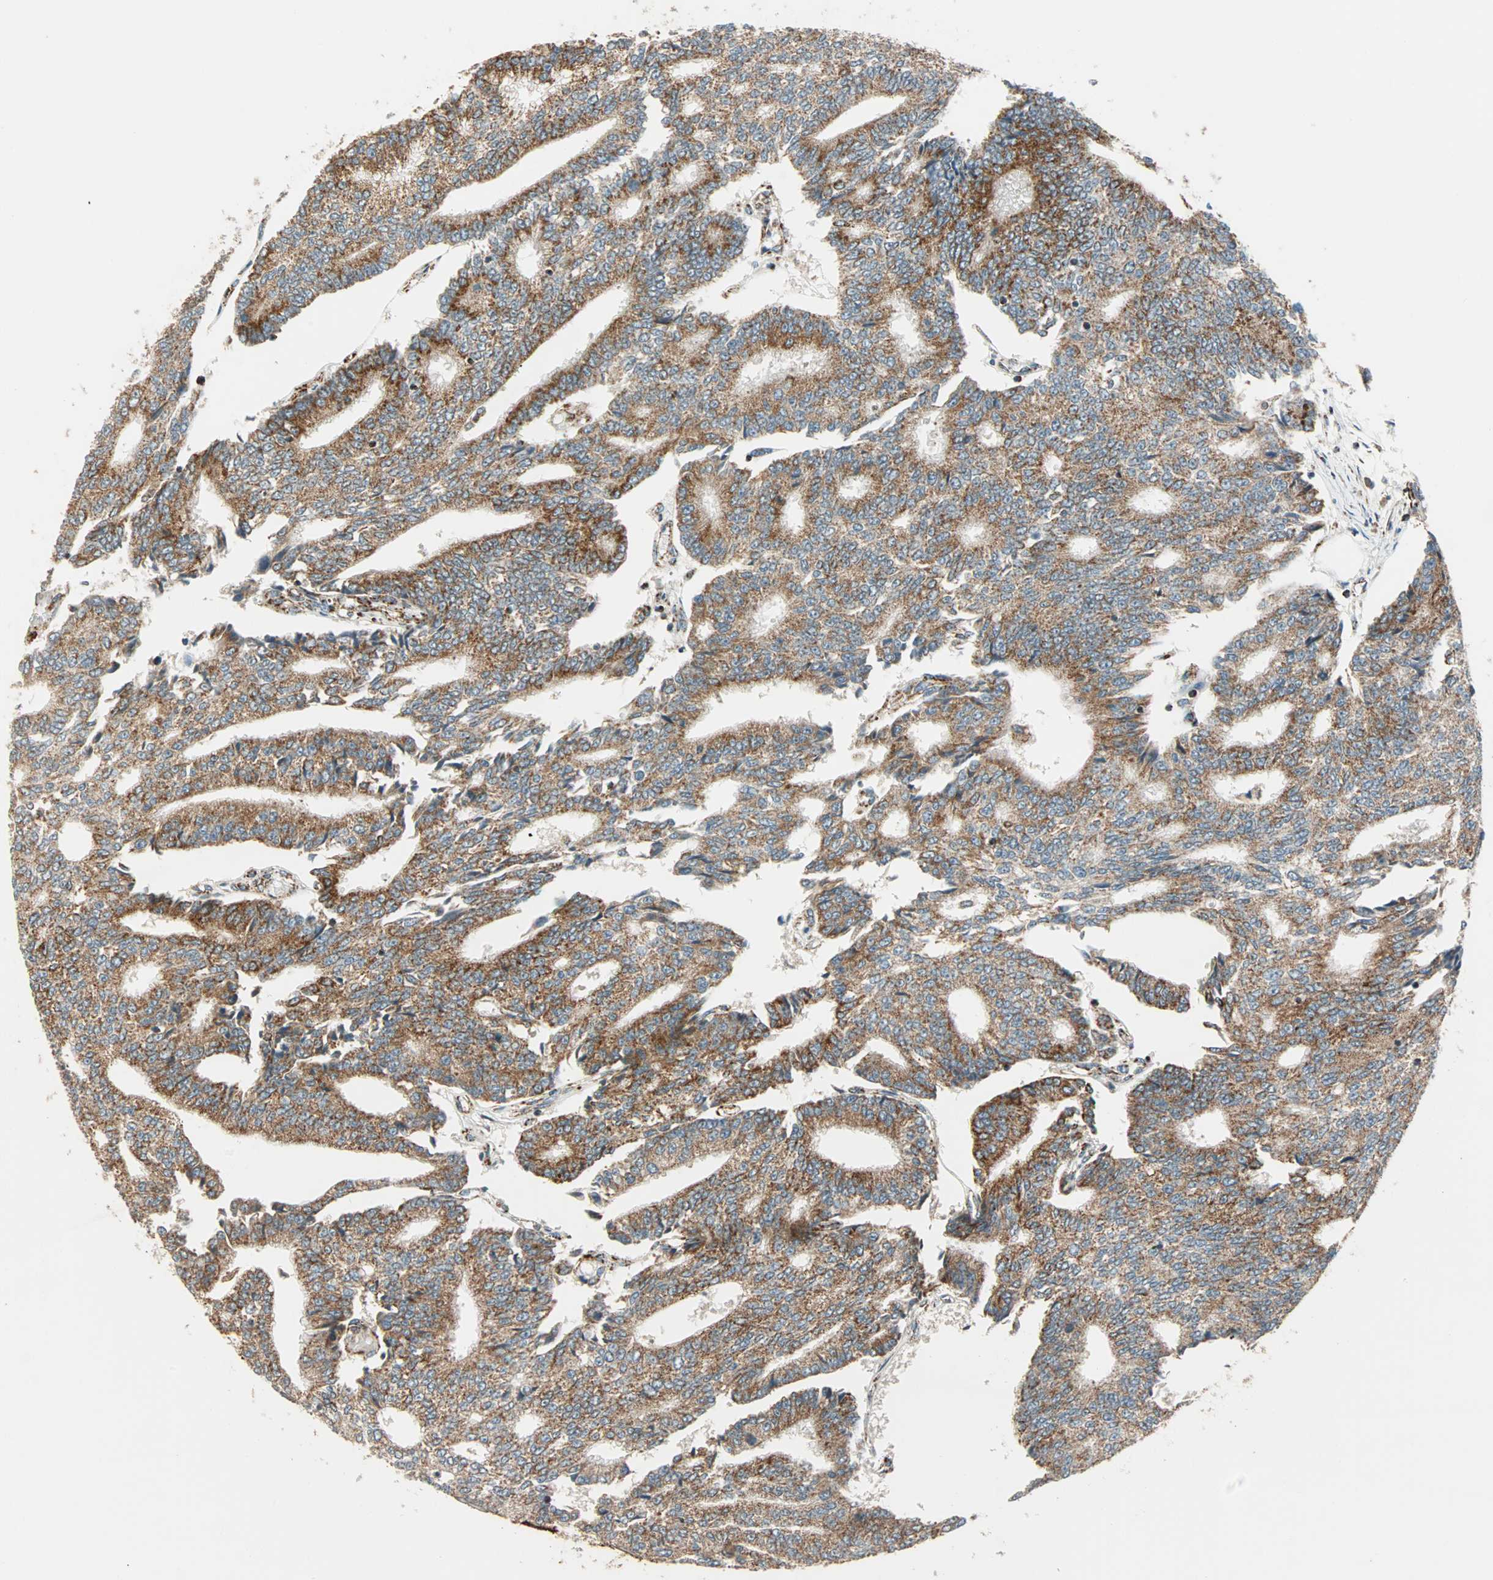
{"staining": {"intensity": "moderate", "quantity": ">75%", "location": "cytoplasmic/membranous"}, "tissue": "prostate cancer", "cell_type": "Tumor cells", "image_type": "cancer", "snomed": [{"axis": "morphology", "description": "Adenocarcinoma, High grade"}, {"axis": "topography", "description": "Prostate"}], "caption": "A histopathology image showing moderate cytoplasmic/membranous staining in about >75% of tumor cells in prostate cancer, as visualized by brown immunohistochemical staining.", "gene": "SPRY4", "patient": {"sex": "male", "age": 55}}